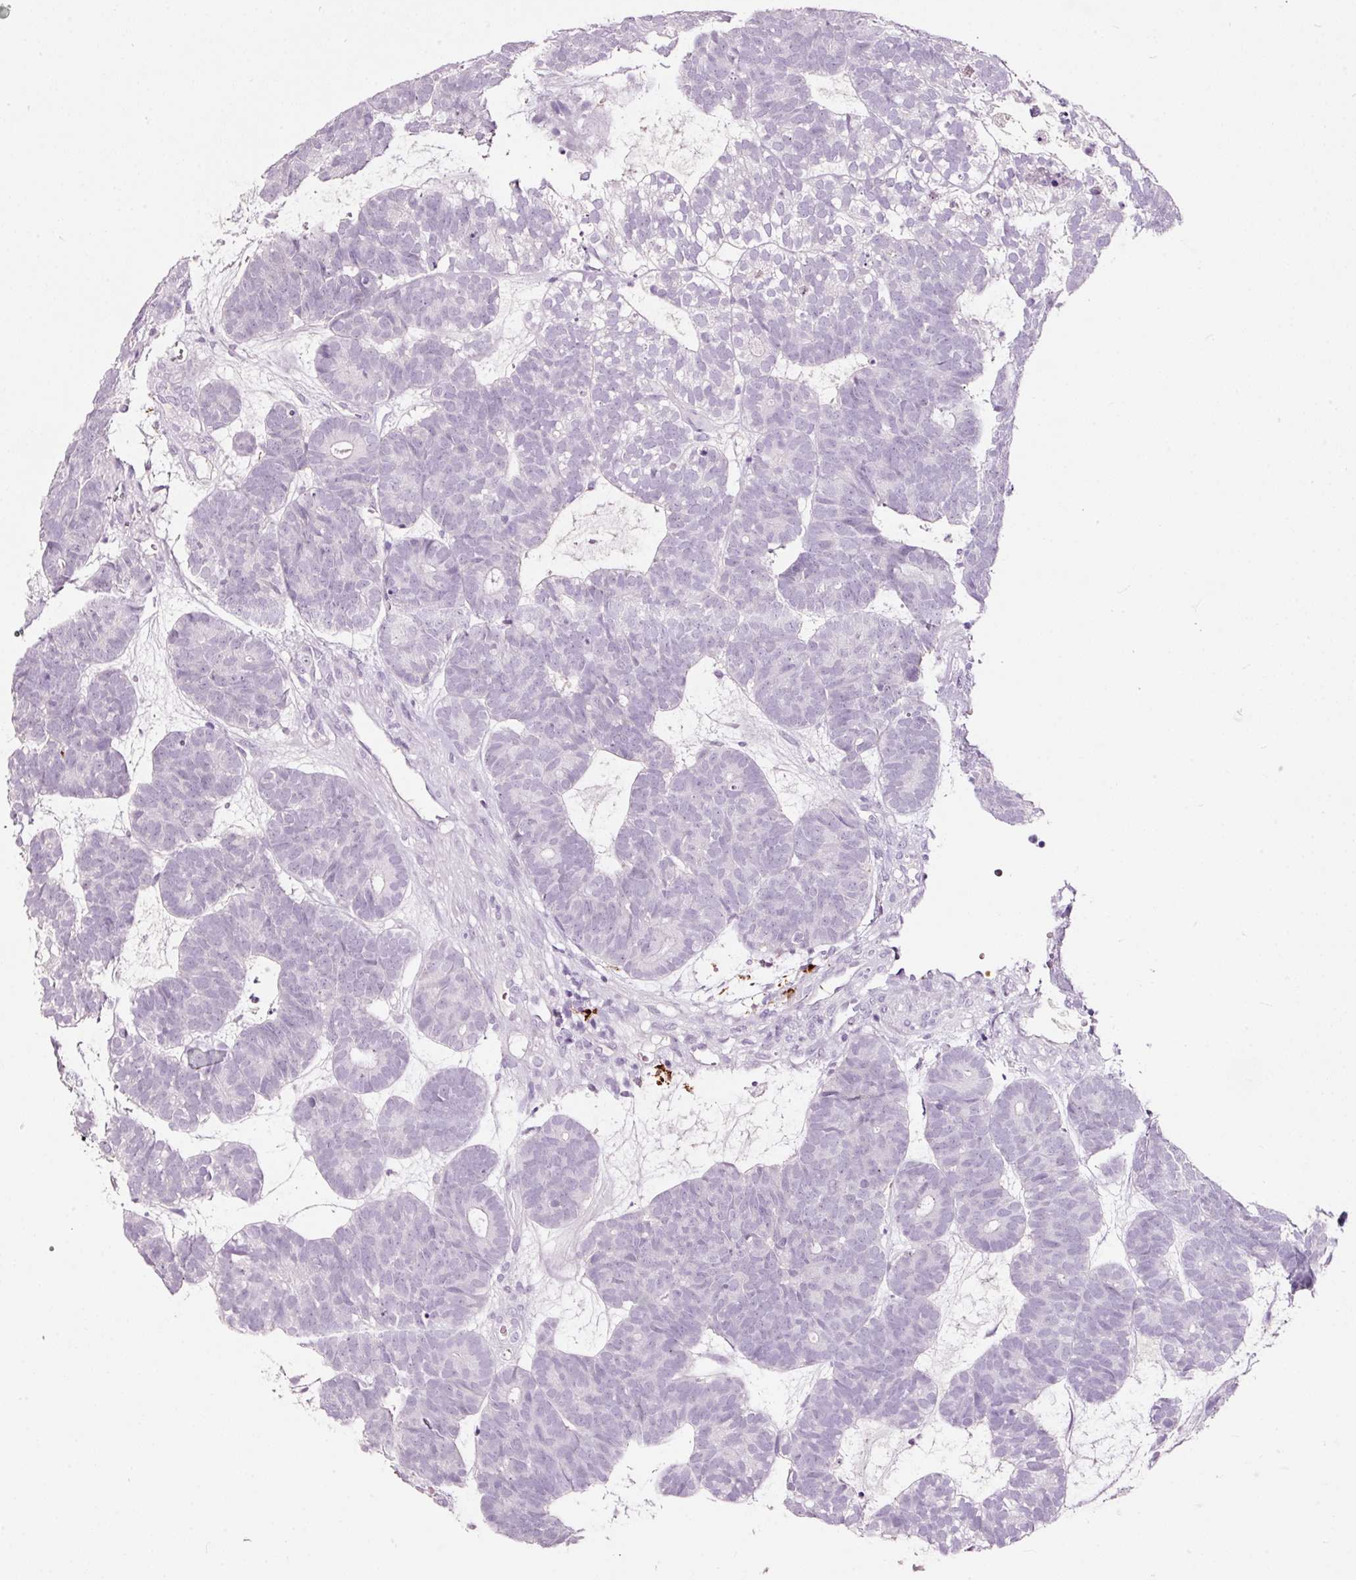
{"staining": {"intensity": "negative", "quantity": "none", "location": "none"}, "tissue": "head and neck cancer", "cell_type": "Tumor cells", "image_type": "cancer", "snomed": [{"axis": "morphology", "description": "Adenocarcinoma, NOS"}, {"axis": "topography", "description": "Head-Neck"}], "caption": "A photomicrograph of human head and neck adenocarcinoma is negative for staining in tumor cells.", "gene": "LAMP3", "patient": {"sex": "female", "age": 81}}